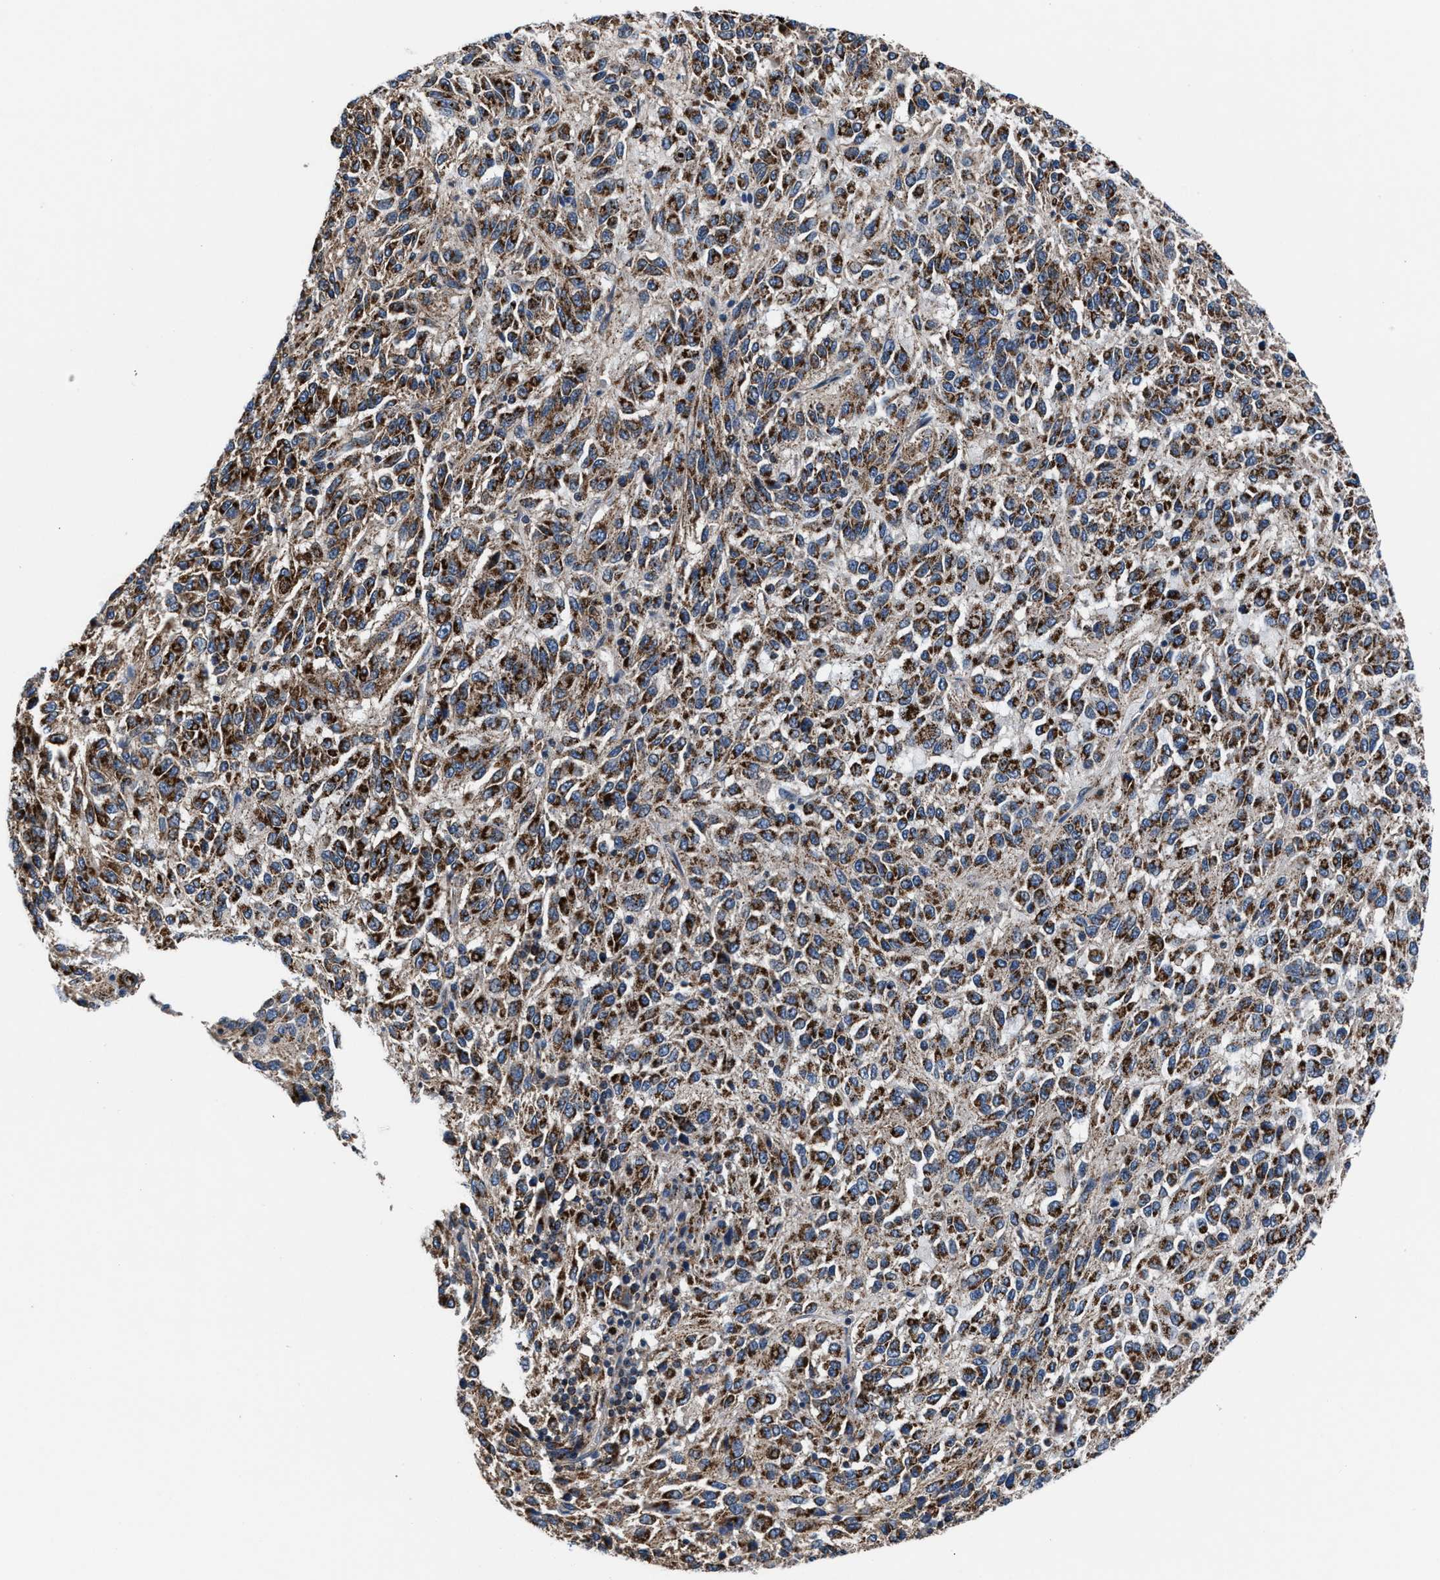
{"staining": {"intensity": "strong", "quantity": ">75%", "location": "cytoplasmic/membranous"}, "tissue": "melanoma", "cell_type": "Tumor cells", "image_type": "cancer", "snomed": [{"axis": "morphology", "description": "Malignant melanoma, Metastatic site"}, {"axis": "topography", "description": "Lung"}], "caption": "A brown stain labels strong cytoplasmic/membranous positivity of a protein in human melanoma tumor cells.", "gene": "NKTR", "patient": {"sex": "male", "age": 64}}